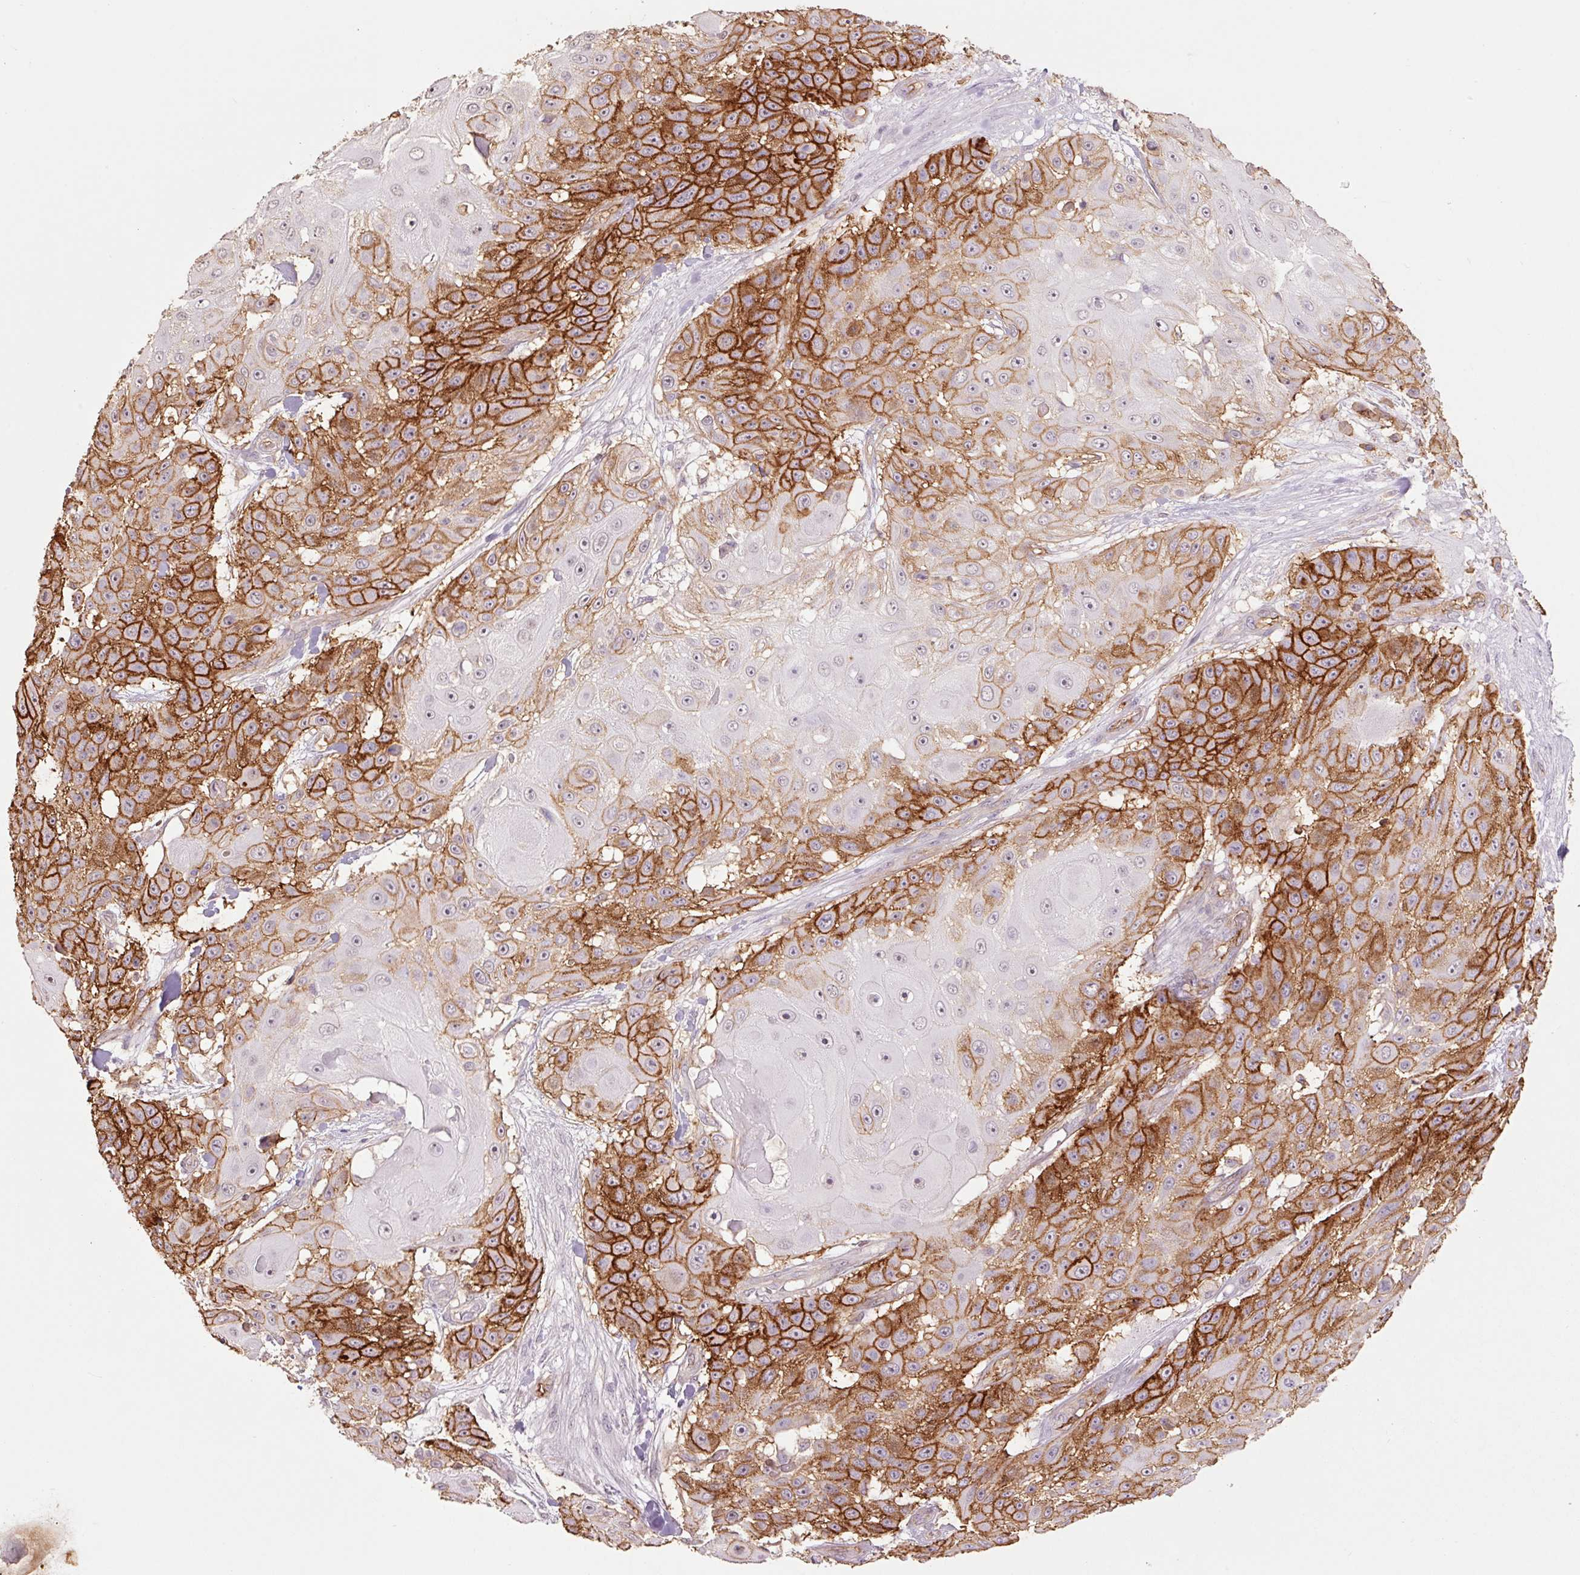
{"staining": {"intensity": "strong", "quantity": "25%-75%", "location": "cytoplasmic/membranous"}, "tissue": "skin cancer", "cell_type": "Tumor cells", "image_type": "cancer", "snomed": [{"axis": "morphology", "description": "Squamous cell carcinoma, NOS"}, {"axis": "topography", "description": "Skin"}], "caption": "Protein expression analysis of squamous cell carcinoma (skin) shows strong cytoplasmic/membranous positivity in about 25%-75% of tumor cells.", "gene": "SLC1A4", "patient": {"sex": "female", "age": 86}}